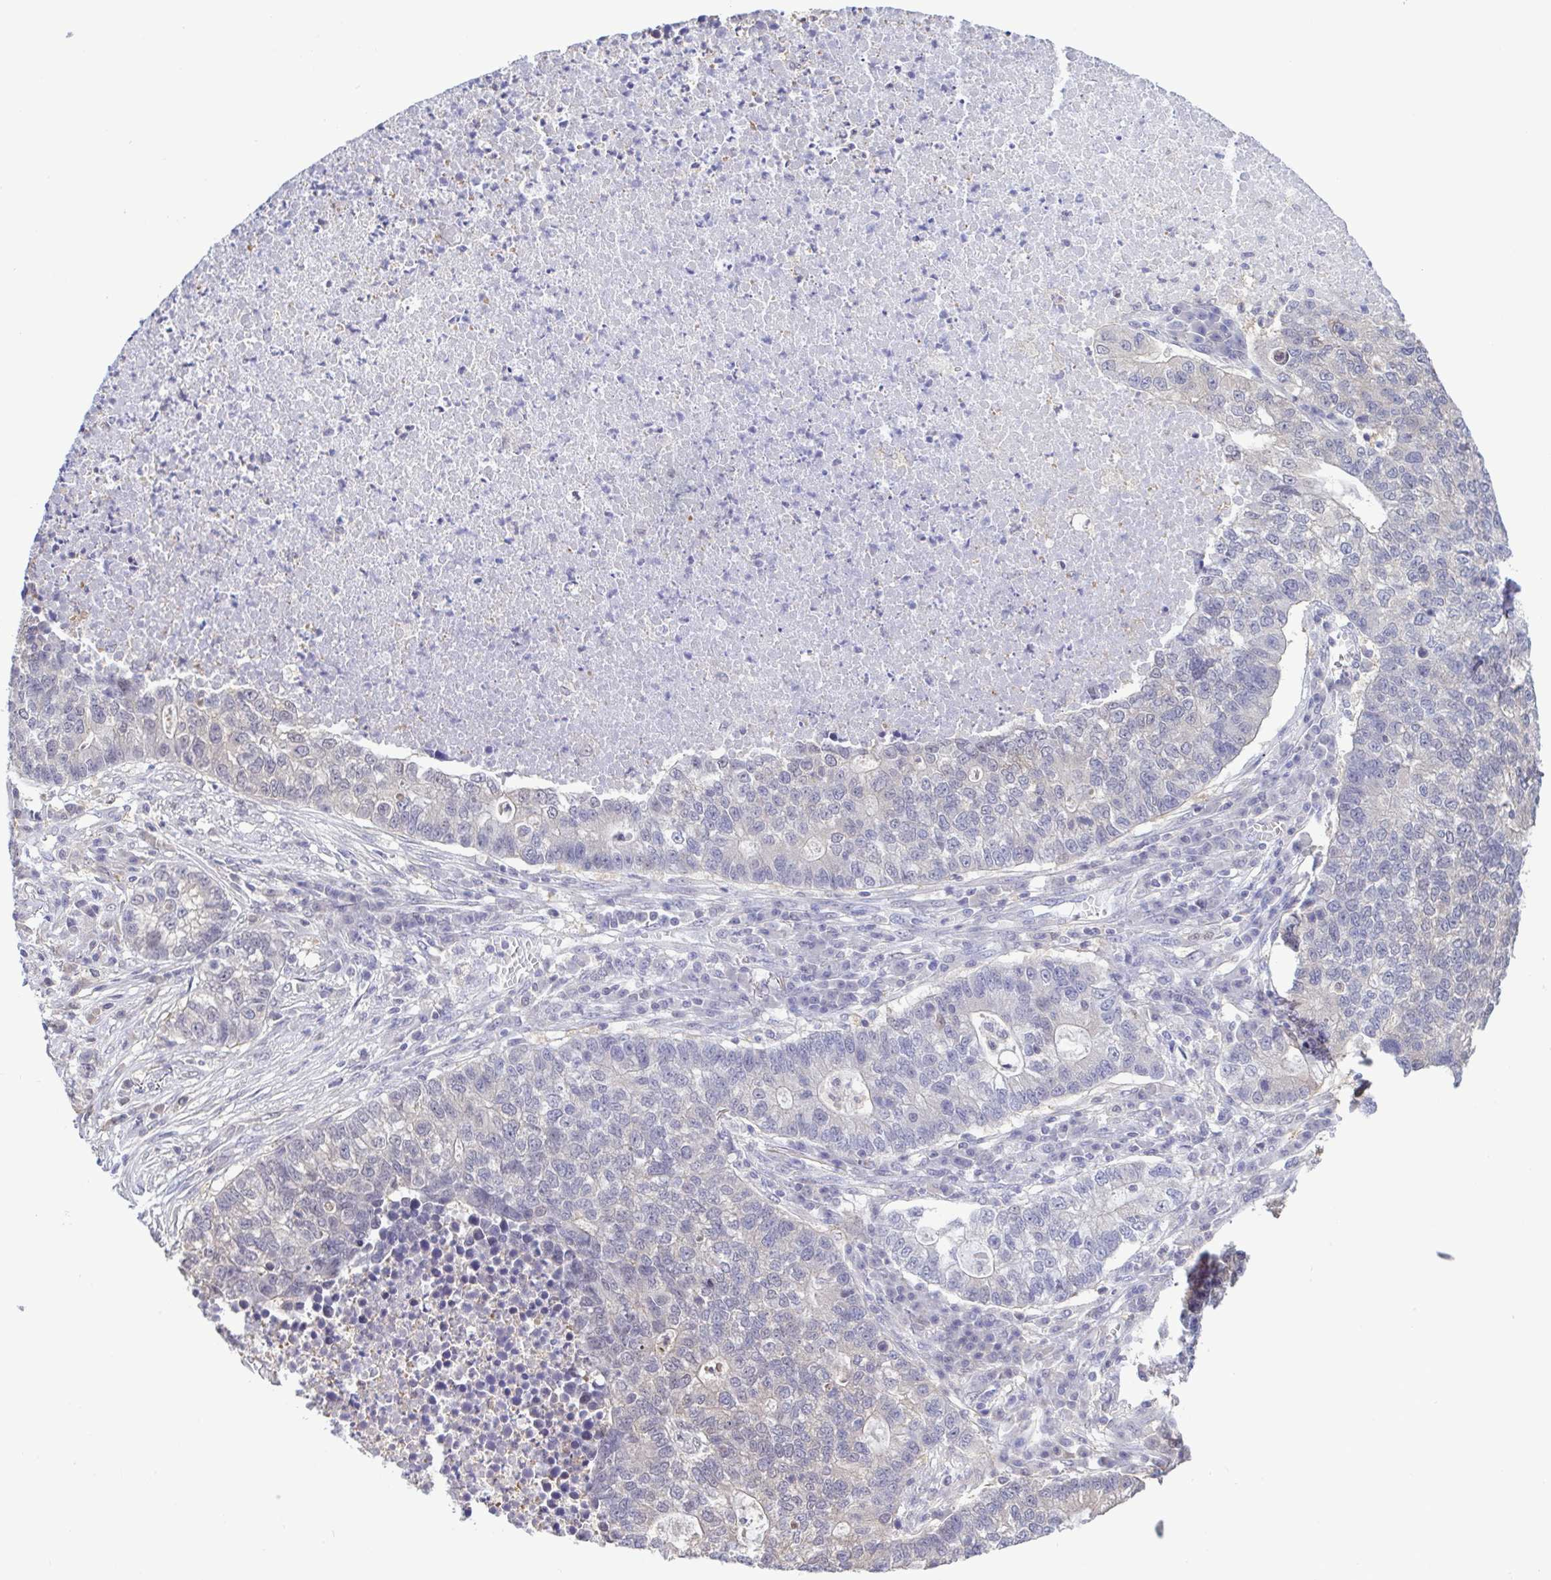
{"staining": {"intensity": "negative", "quantity": "none", "location": "none"}, "tissue": "lung cancer", "cell_type": "Tumor cells", "image_type": "cancer", "snomed": [{"axis": "morphology", "description": "Adenocarcinoma, NOS"}, {"axis": "topography", "description": "Lung"}], "caption": "DAB (3,3'-diaminobenzidine) immunohistochemical staining of human lung cancer (adenocarcinoma) demonstrates no significant staining in tumor cells.", "gene": "LDHC", "patient": {"sex": "male", "age": 57}}